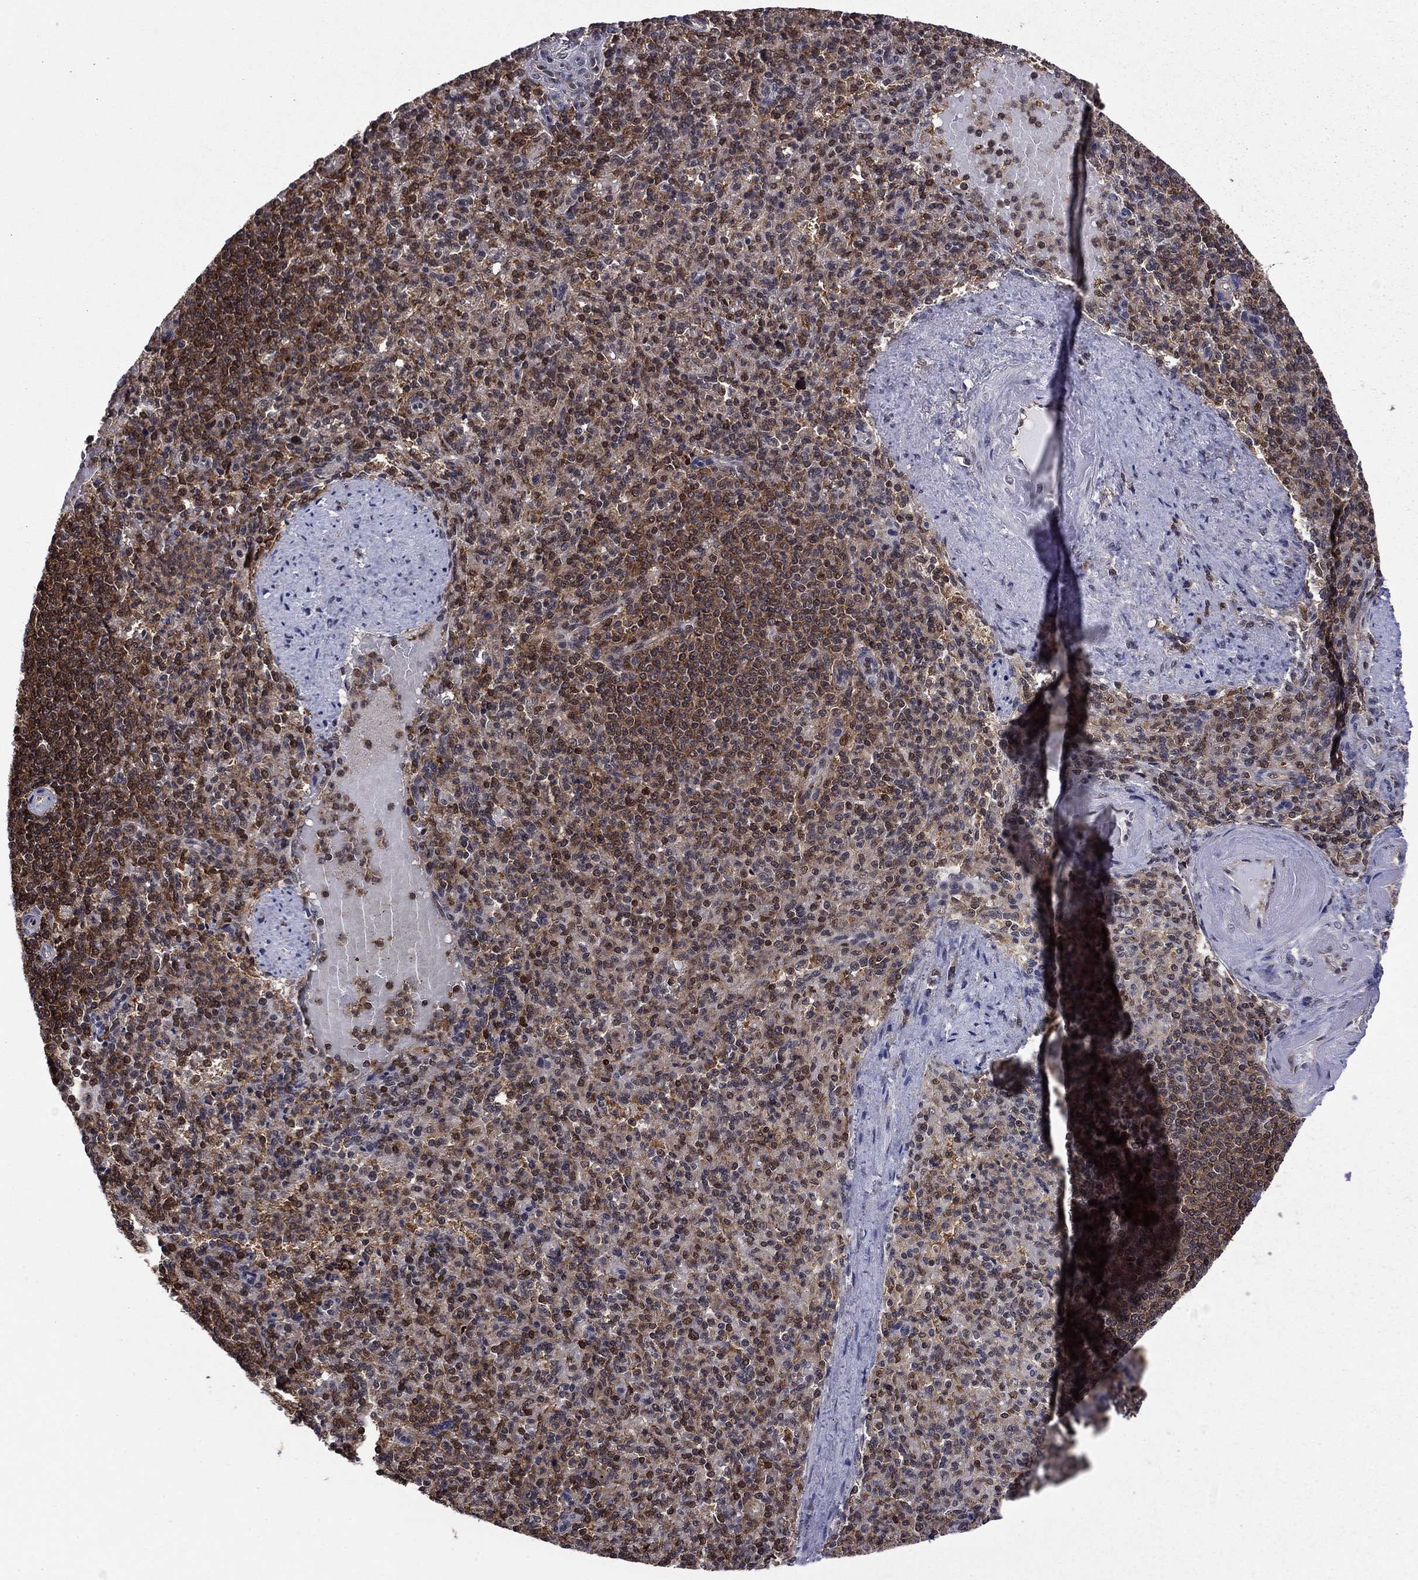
{"staining": {"intensity": "moderate", "quantity": "<25%", "location": "nuclear"}, "tissue": "spleen", "cell_type": "Cells in red pulp", "image_type": "normal", "snomed": [{"axis": "morphology", "description": "Normal tissue, NOS"}, {"axis": "topography", "description": "Spleen"}], "caption": "IHC micrograph of unremarkable spleen: spleen stained using IHC exhibits low levels of moderate protein expression localized specifically in the nuclear of cells in red pulp, appearing as a nuclear brown color.", "gene": "PSMD2", "patient": {"sex": "female", "age": 74}}